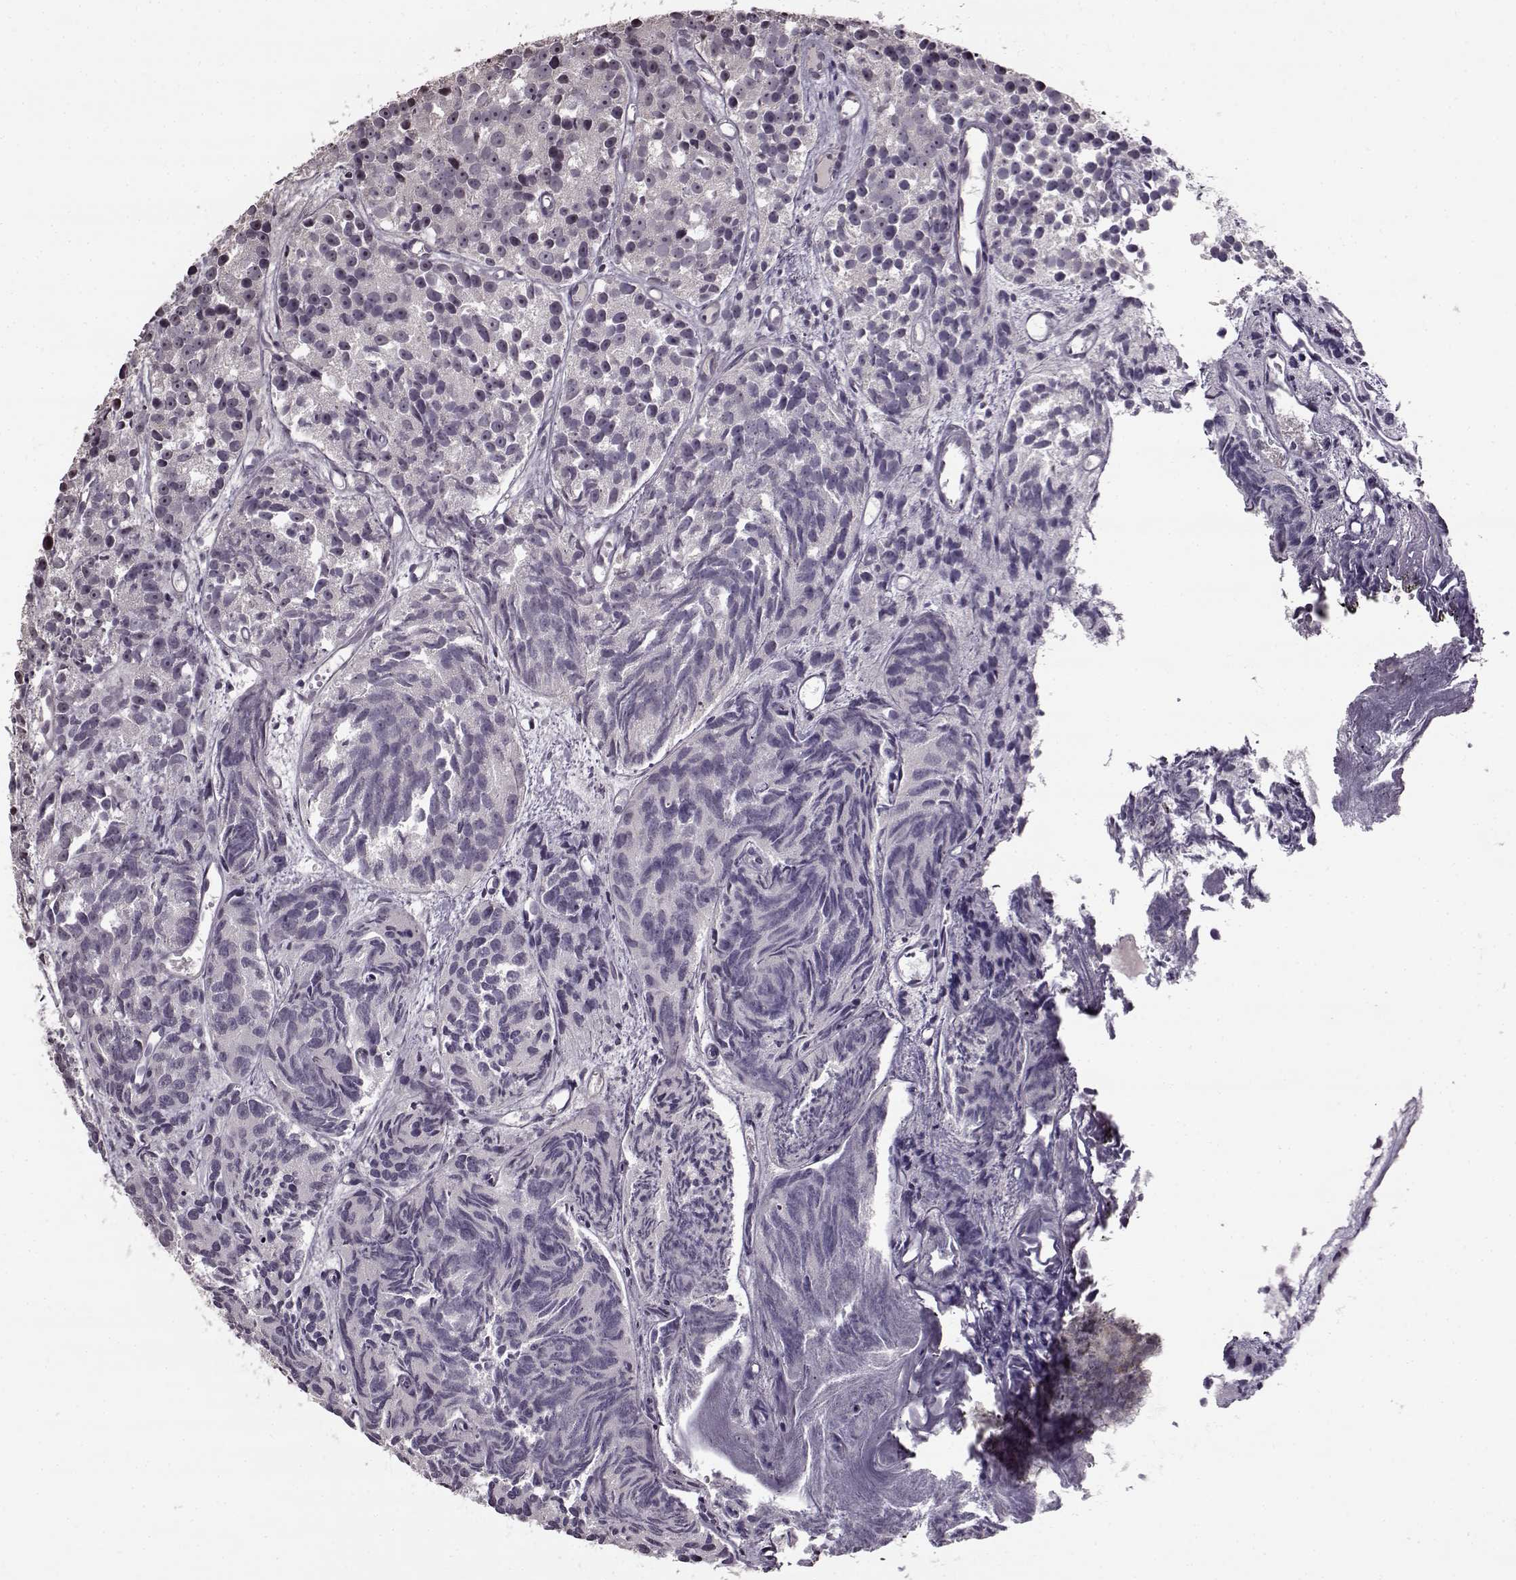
{"staining": {"intensity": "negative", "quantity": "none", "location": "none"}, "tissue": "prostate cancer", "cell_type": "Tumor cells", "image_type": "cancer", "snomed": [{"axis": "morphology", "description": "Adenocarcinoma, High grade"}, {"axis": "topography", "description": "Prostate"}], "caption": "Immunohistochemistry (IHC) micrograph of neoplastic tissue: prostate cancer (adenocarcinoma (high-grade)) stained with DAB displays no significant protein staining in tumor cells.", "gene": "FSHB", "patient": {"sex": "male", "age": 77}}